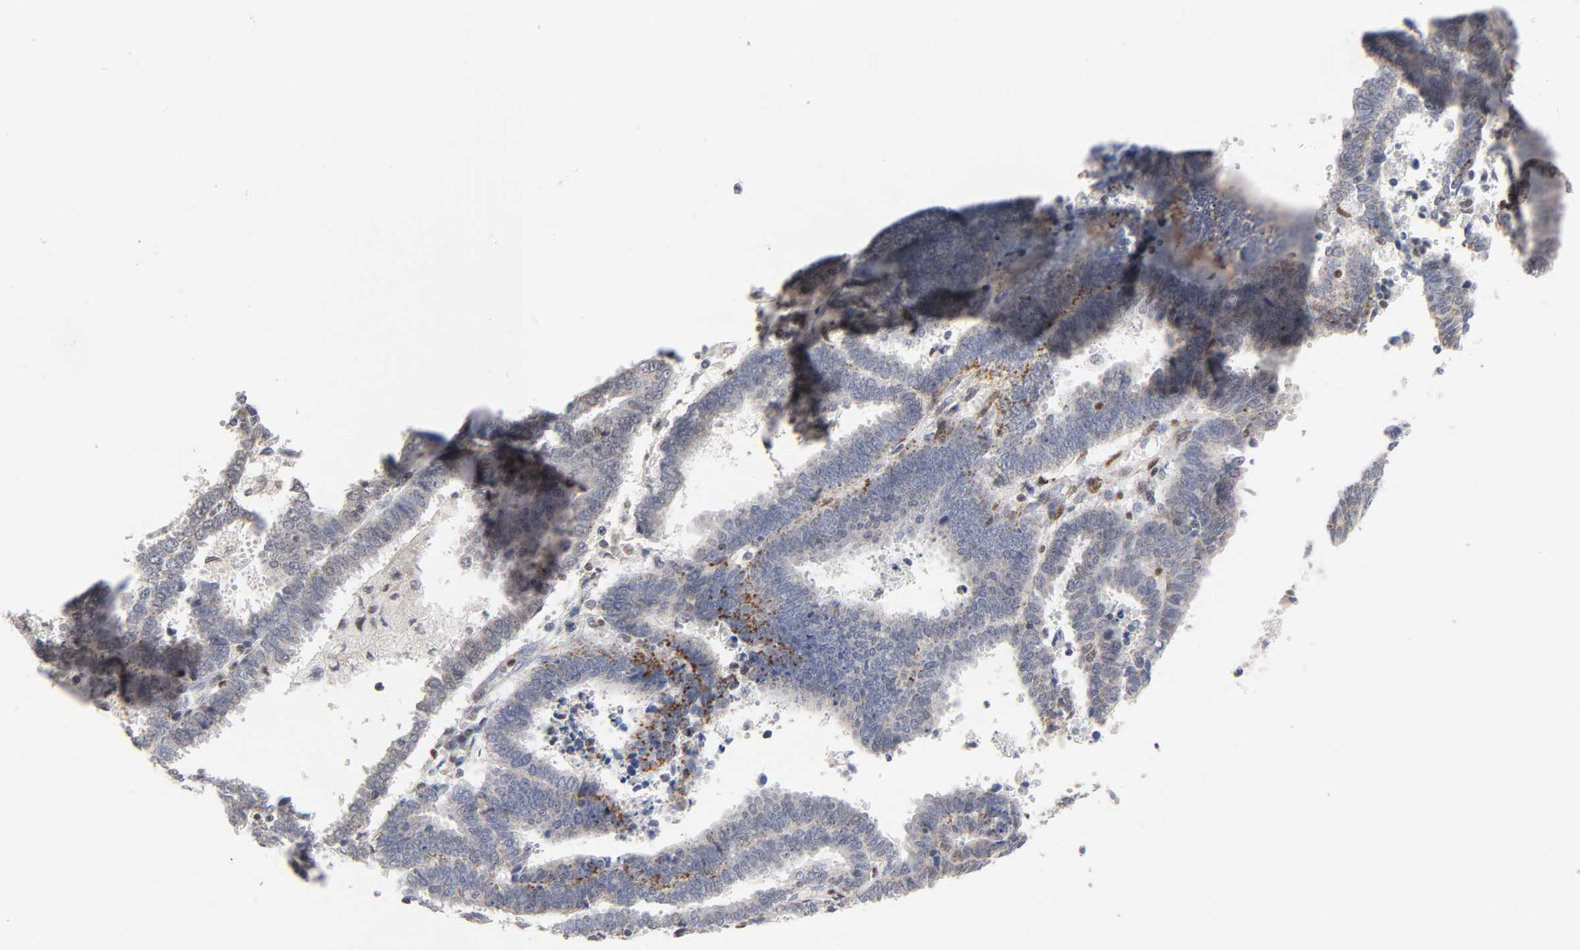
{"staining": {"intensity": "moderate", "quantity": "<25%", "location": "cytoplasmic/membranous"}, "tissue": "endometrial cancer", "cell_type": "Tumor cells", "image_type": "cancer", "snomed": [{"axis": "morphology", "description": "Adenocarcinoma, NOS"}, {"axis": "topography", "description": "Uterus"}], "caption": "Brown immunohistochemical staining in endometrial adenocarcinoma demonstrates moderate cytoplasmic/membranous expression in approximately <25% of tumor cells.", "gene": "RUNX1", "patient": {"sex": "female", "age": 83}}